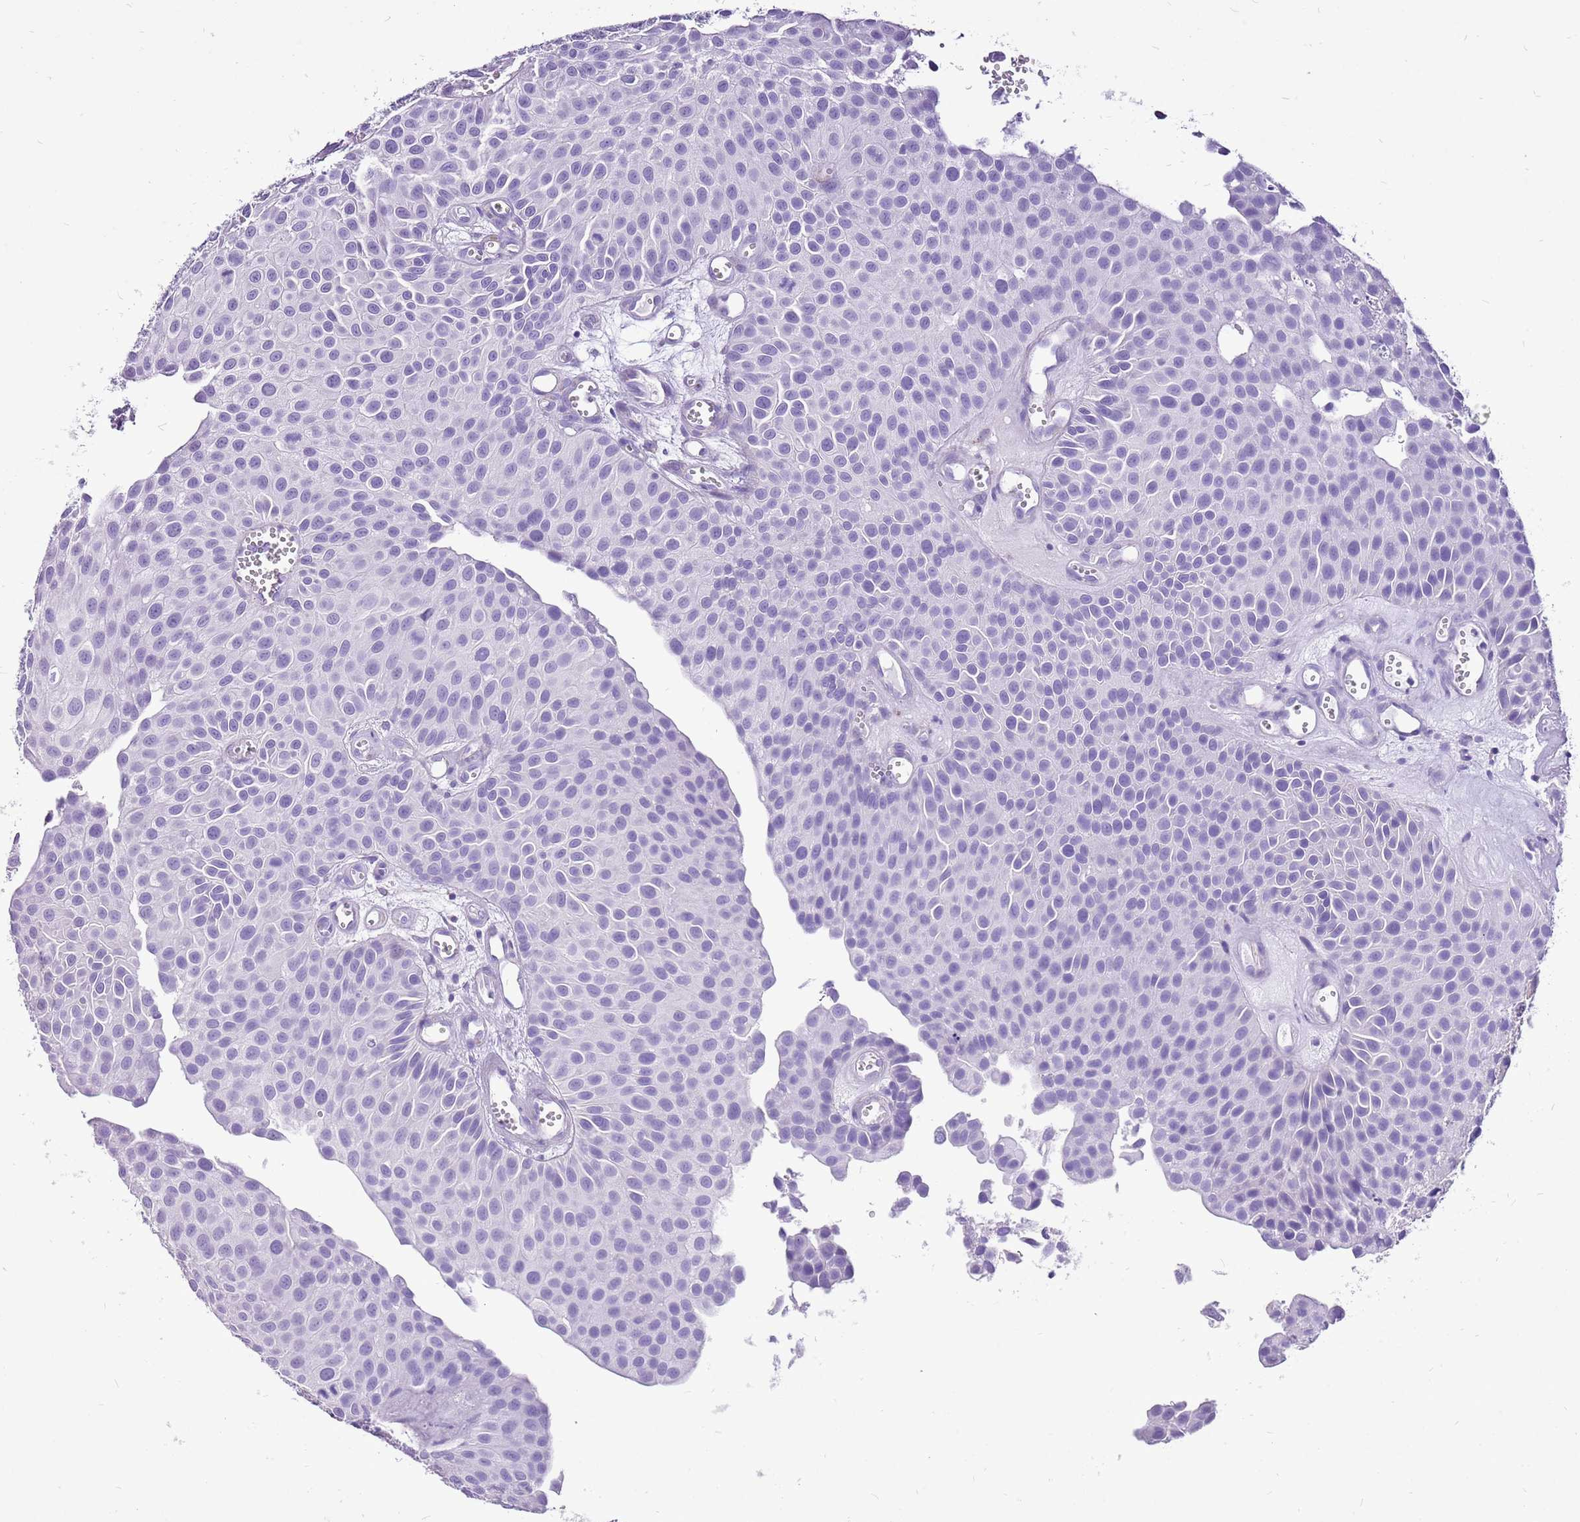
{"staining": {"intensity": "negative", "quantity": "none", "location": "none"}, "tissue": "urothelial cancer", "cell_type": "Tumor cells", "image_type": "cancer", "snomed": [{"axis": "morphology", "description": "Urothelial carcinoma, Low grade"}, {"axis": "topography", "description": "Urinary bladder"}], "caption": "The image demonstrates no staining of tumor cells in urothelial cancer.", "gene": "ACSS3", "patient": {"sex": "male", "age": 88}}